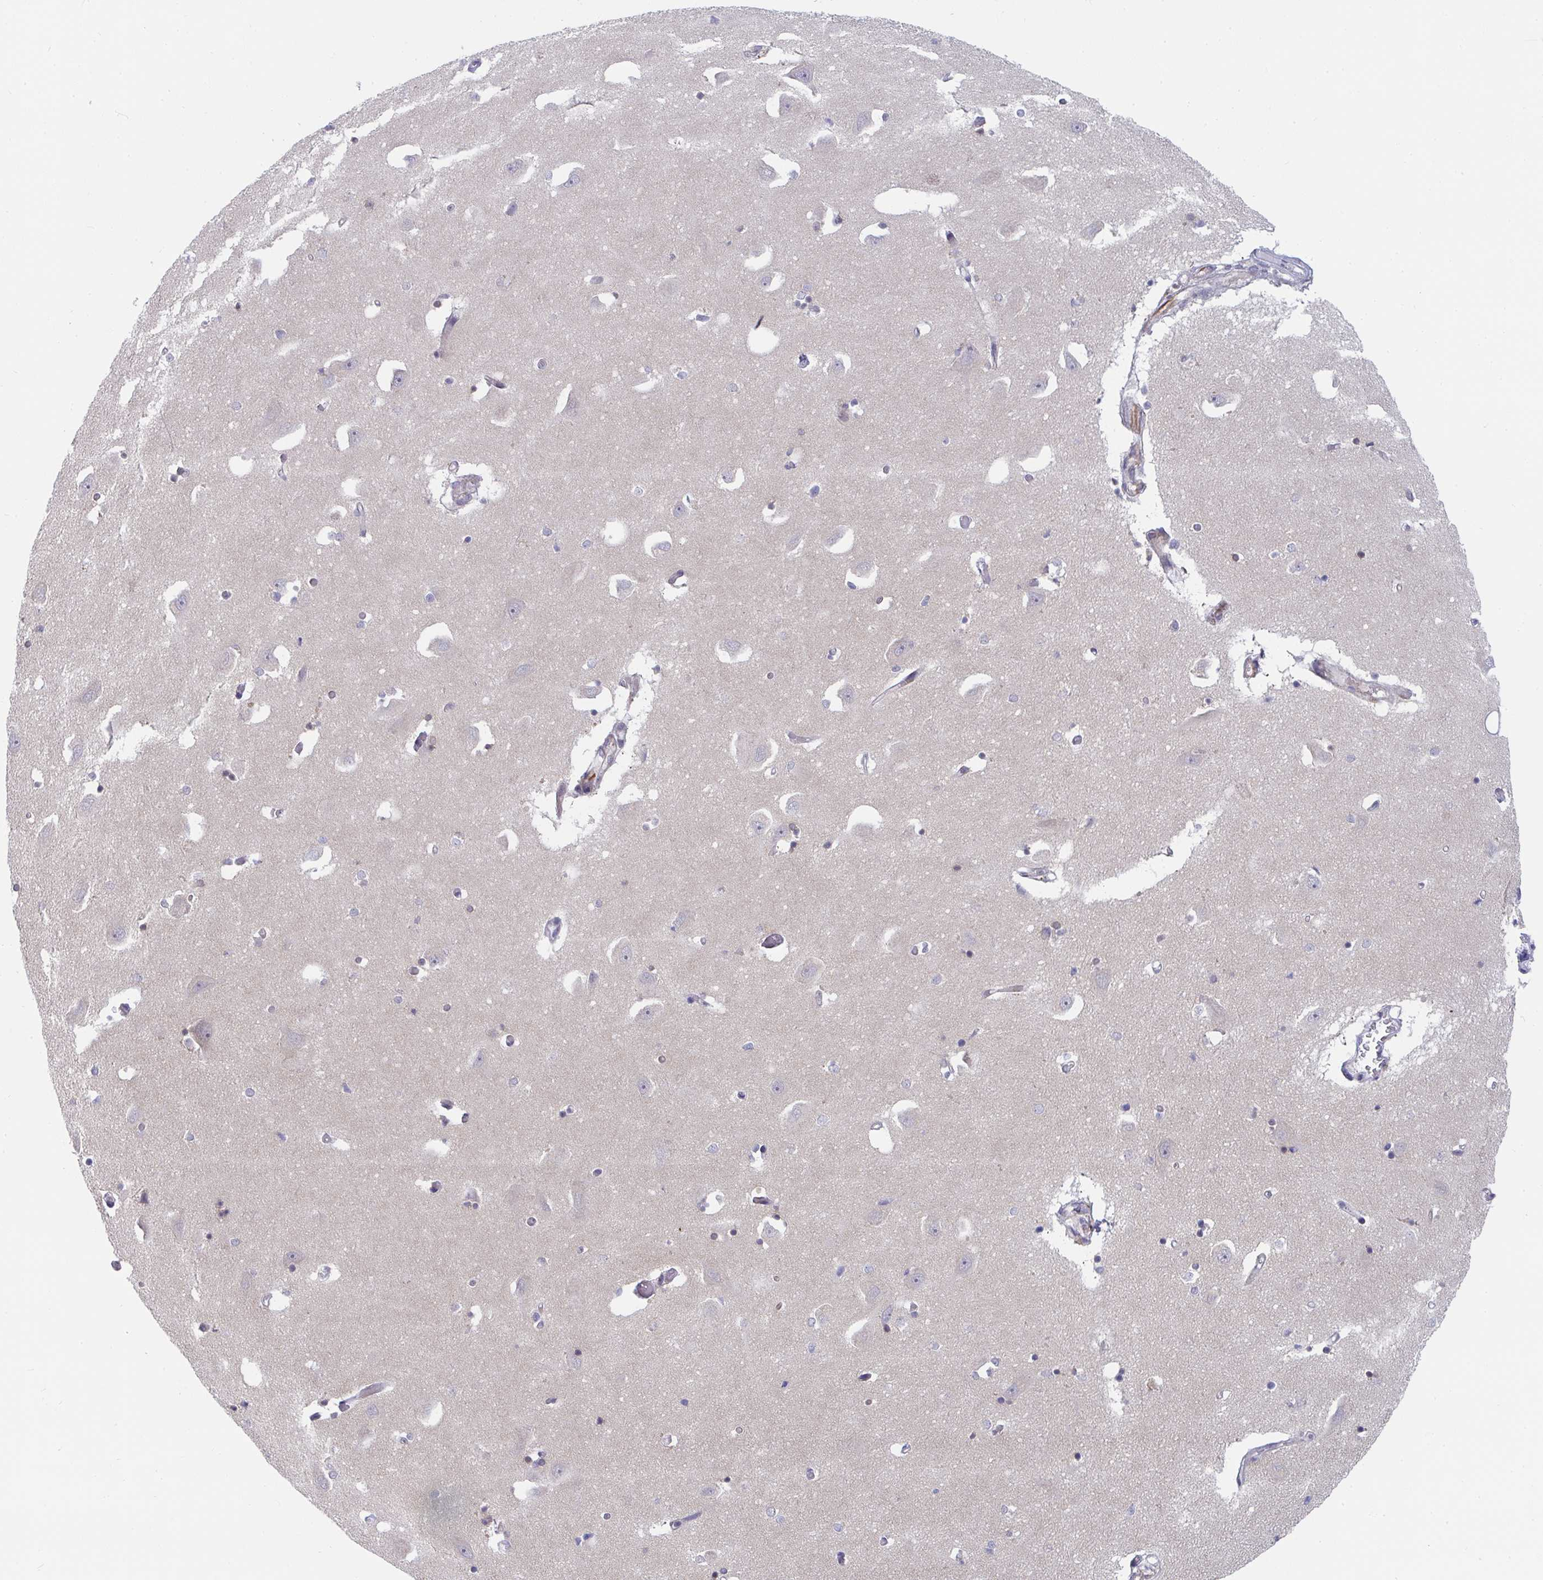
{"staining": {"intensity": "negative", "quantity": "none", "location": "none"}, "tissue": "caudate", "cell_type": "Glial cells", "image_type": "normal", "snomed": [{"axis": "morphology", "description": "Normal tissue, NOS"}, {"axis": "topography", "description": "Lateral ventricle wall"}, {"axis": "topography", "description": "Hippocampus"}], "caption": "Caudate was stained to show a protein in brown. There is no significant expression in glial cells. (IHC, brightfield microscopy, high magnification).", "gene": "EIF1AD", "patient": {"sex": "female", "age": 63}}